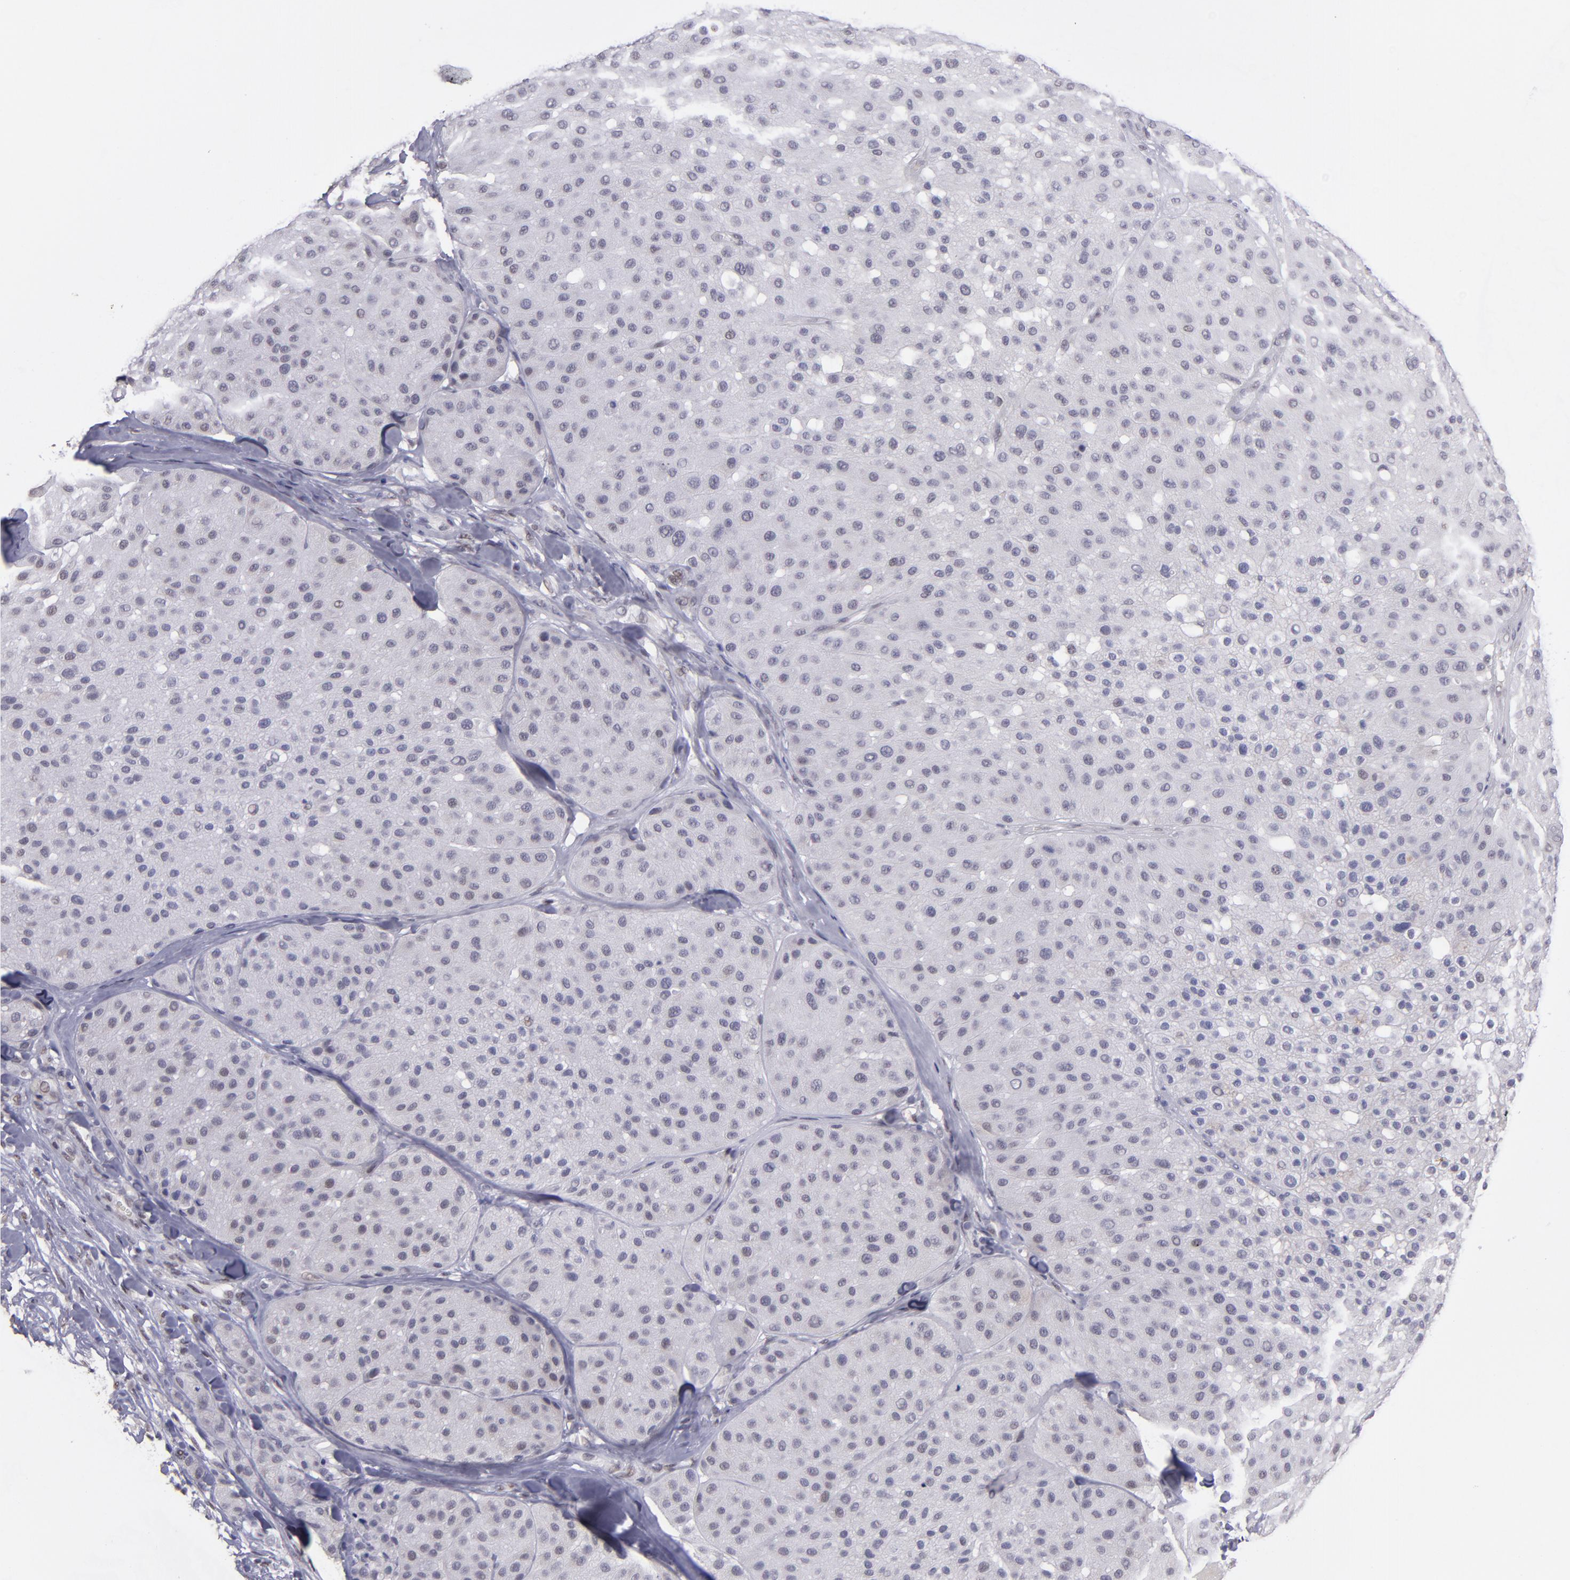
{"staining": {"intensity": "weak", "quantity": "<25%", "location": "nuclear"}, "tissue": "melanoma", "cell_type": "Tumor cells", "image_type": "cancer", "snomed": [{"axis": "morphology", "description": "Normal tissue, NOS"}, {"axis": "morphology", "description": "Malignant melanoma, Metastatic site"}, {"axis": "topography", "description": "Skin"}], "caption": "Protein analysis of malignant melanoma (metastatic site) demonstrates no significant positivity in tumor cells.", "gene": "OTUB2", "patient": {"sex": "male", "age": 41}}